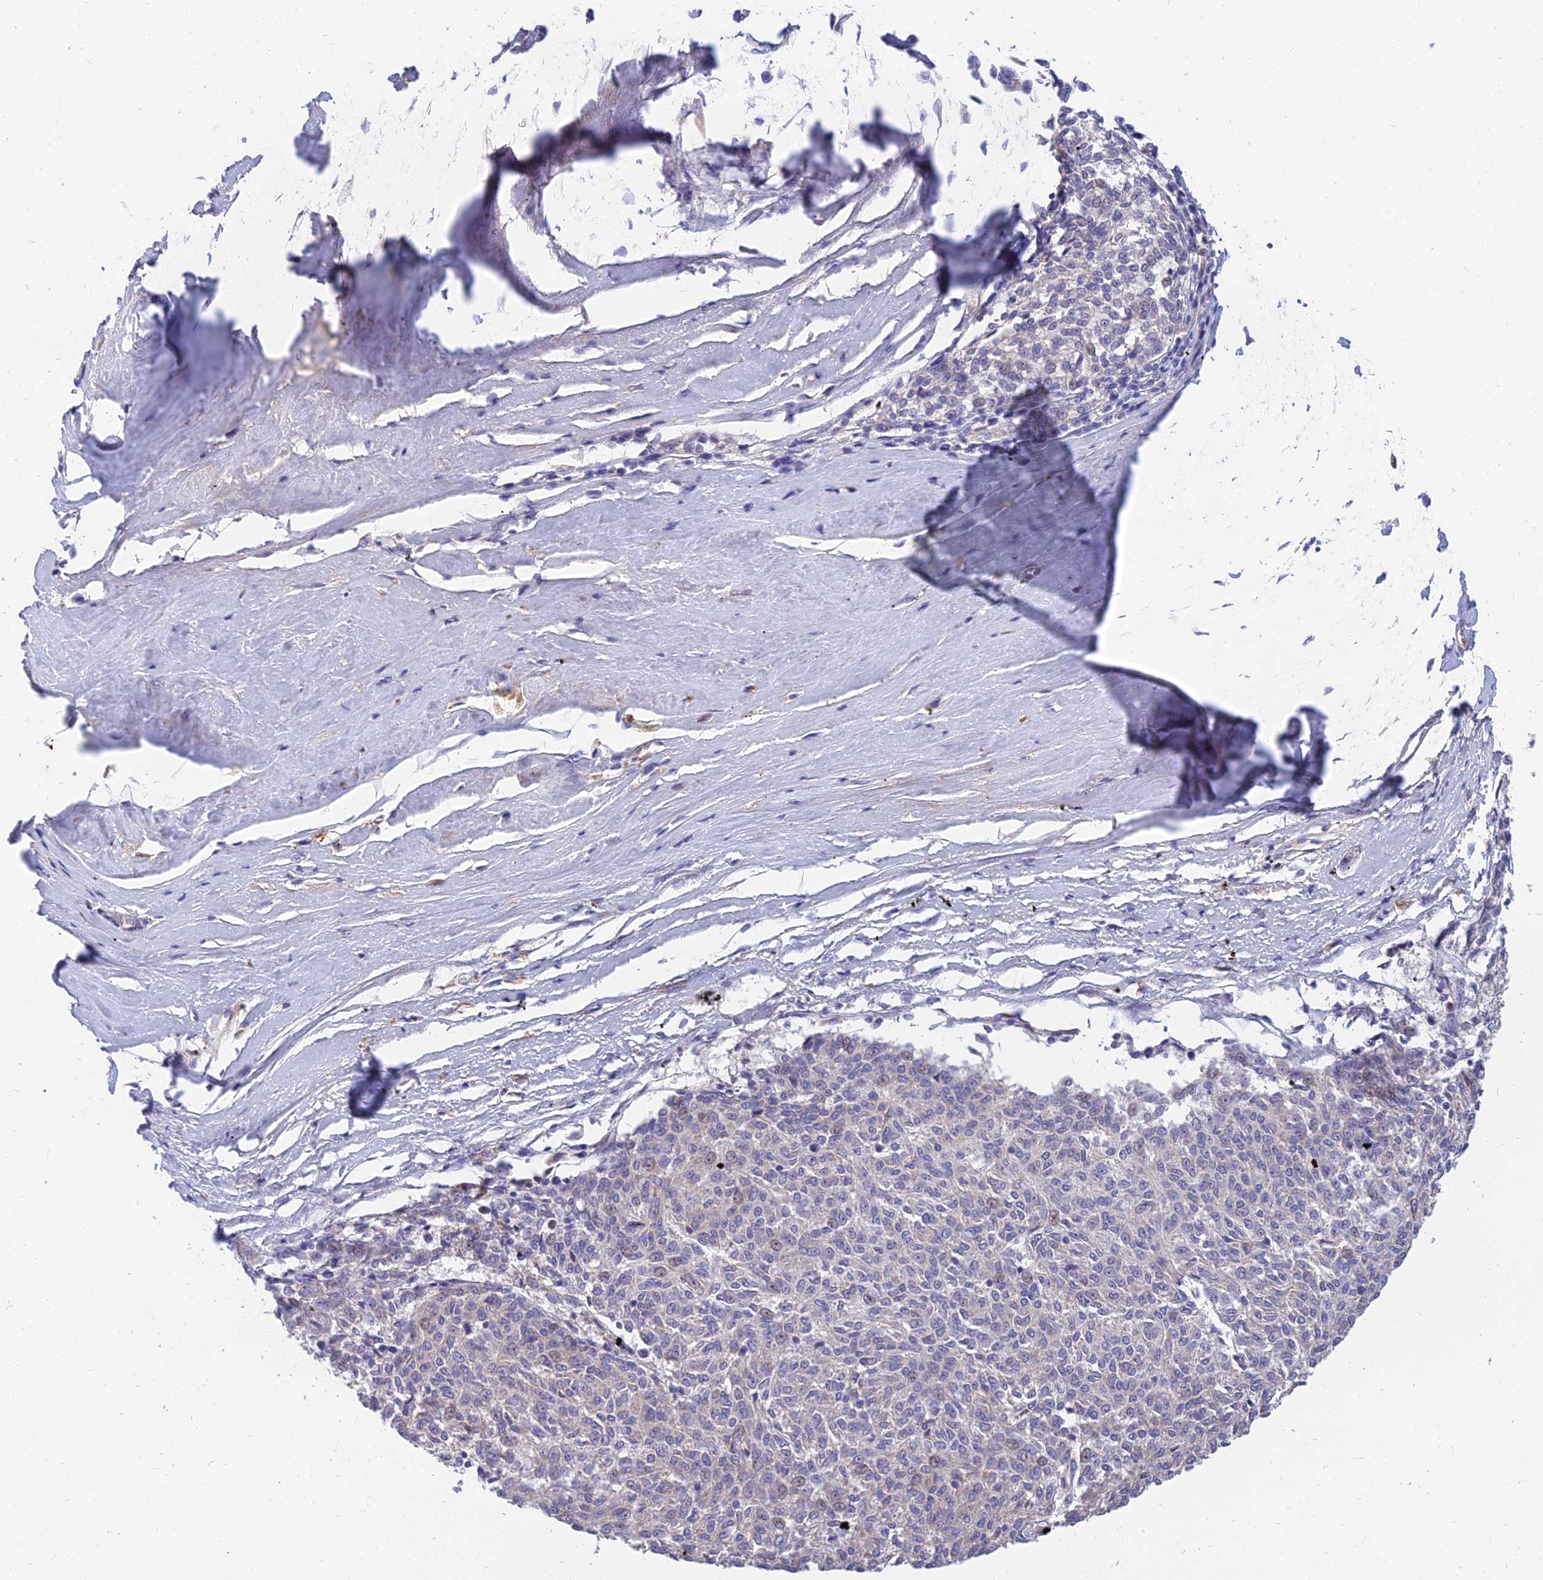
{"staining": {"intensity": "weak", "quantity": "<25%", "location": "nuclear"}, "tissue": "melanoma", "cell_type": "Tumor cells", "image_type": "cancer", "snomed": [{"axis": "morphology", "description": "Malignant melanoma, NOS"}, {"axis": "topography", "description": "Skin"}], "caption": "Immunohistochemistry photomicrograph of neoplastic tissue: human malignant melanoma stained with DAB (3,3'-diaminobenzidine) exhibits no significant protein staining in tumor cells.", "gene": "ANKS4B", "patient": {"sex": "female", "age": 72}}